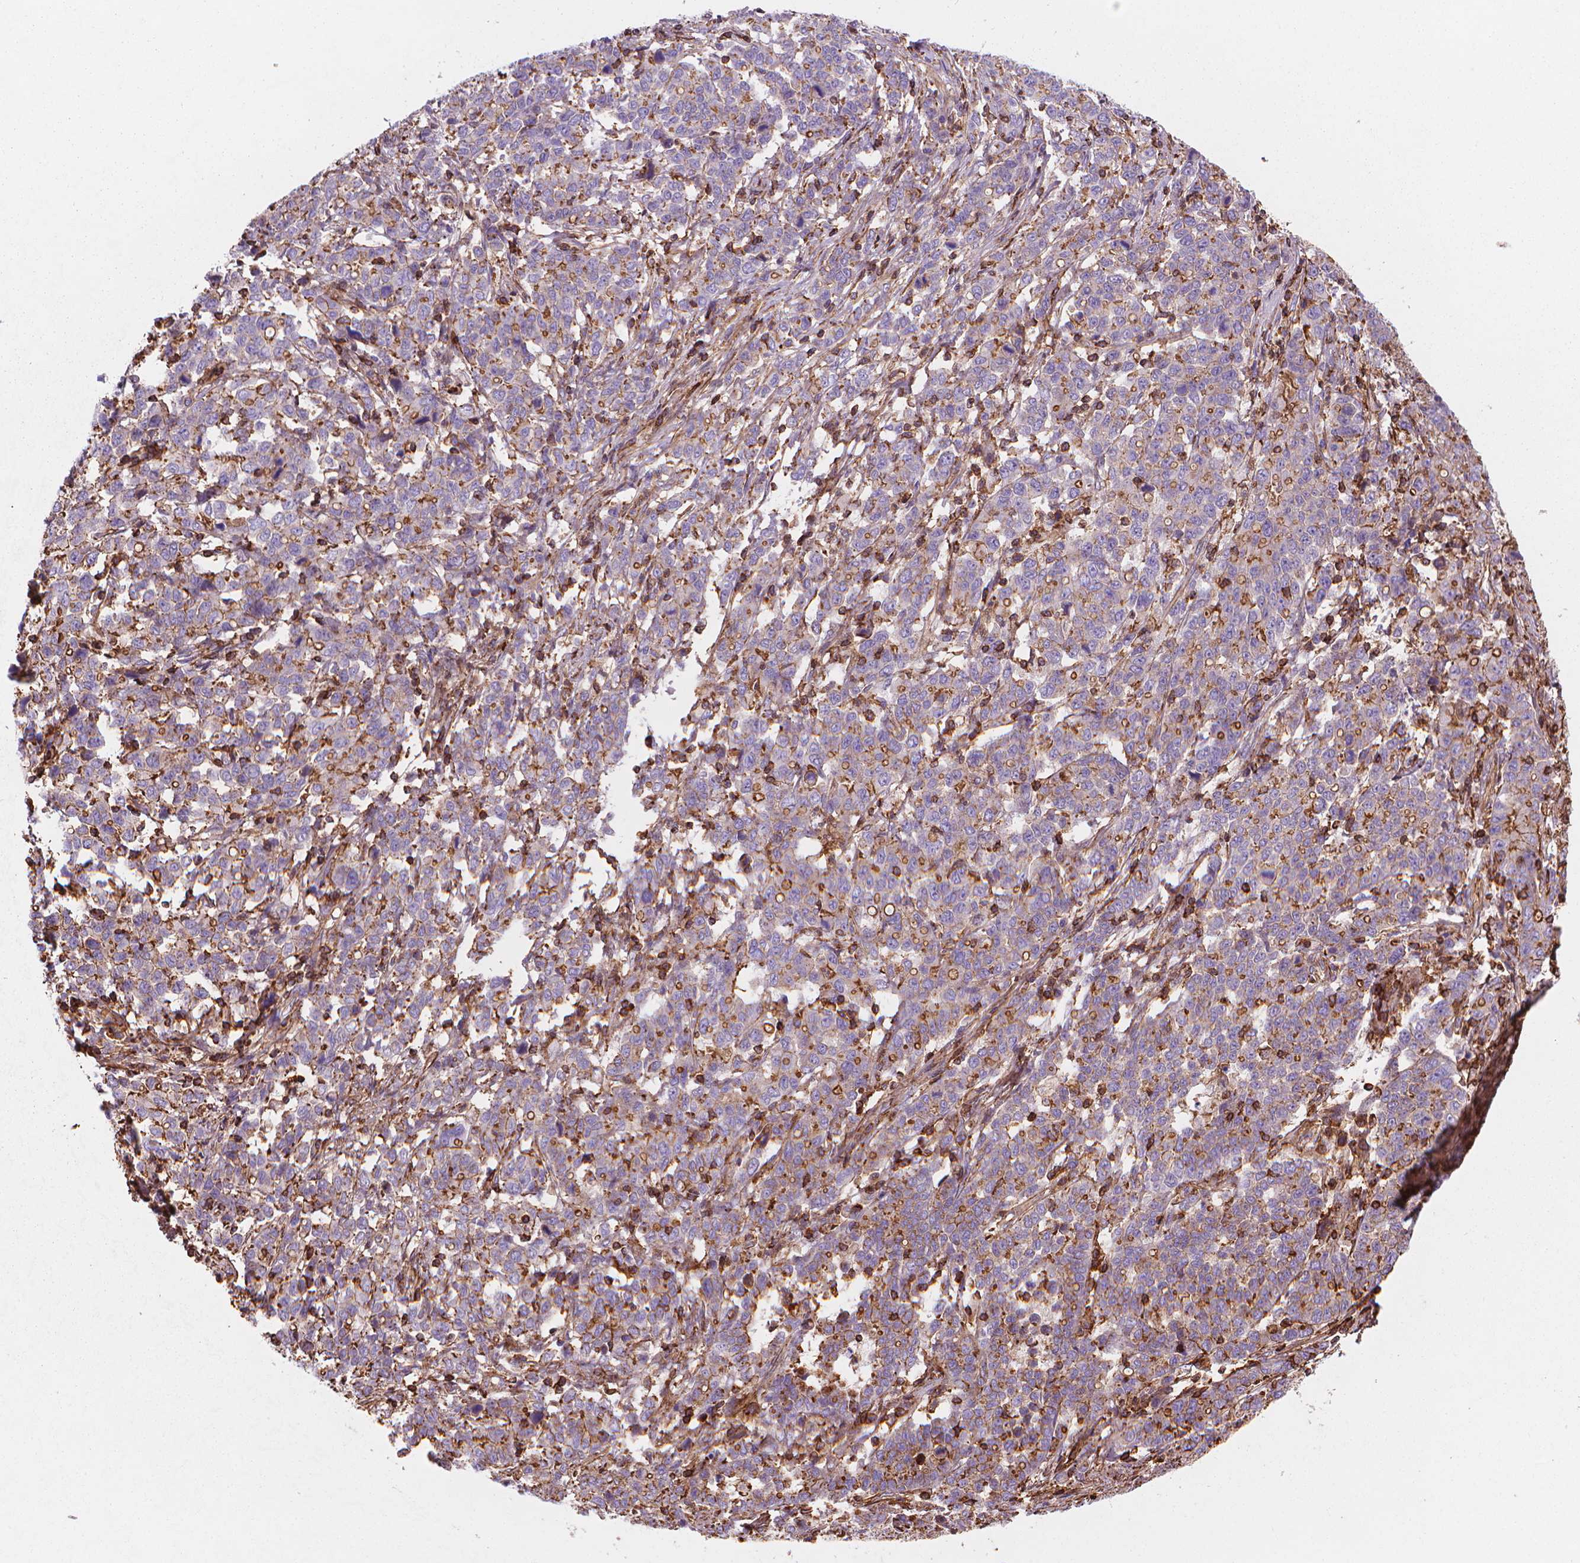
{"staining": {"intensity": "moderate", "quantity": "<25%", "location": "cytoplasmic/membranous"}, "tissue": "stomach cancer", "cell_type": "Tumor cells", "image_type": "cancer", "snomed": [{"axis": "morphology", "description": "Adenocarcinoma, NOS"}, {"axis": "topography", "description": "Stomach, upper"}], "caption": "Stomach cancer (adenocarcinoma) stained with DAB immunohistochemistry (IHC) reveals low levels of moderate cytoplasmic/membranous positivity in approximately <25% of tumor cells.", "gene": "PATJ", "patient": {"sex": "male", "age": 69}}